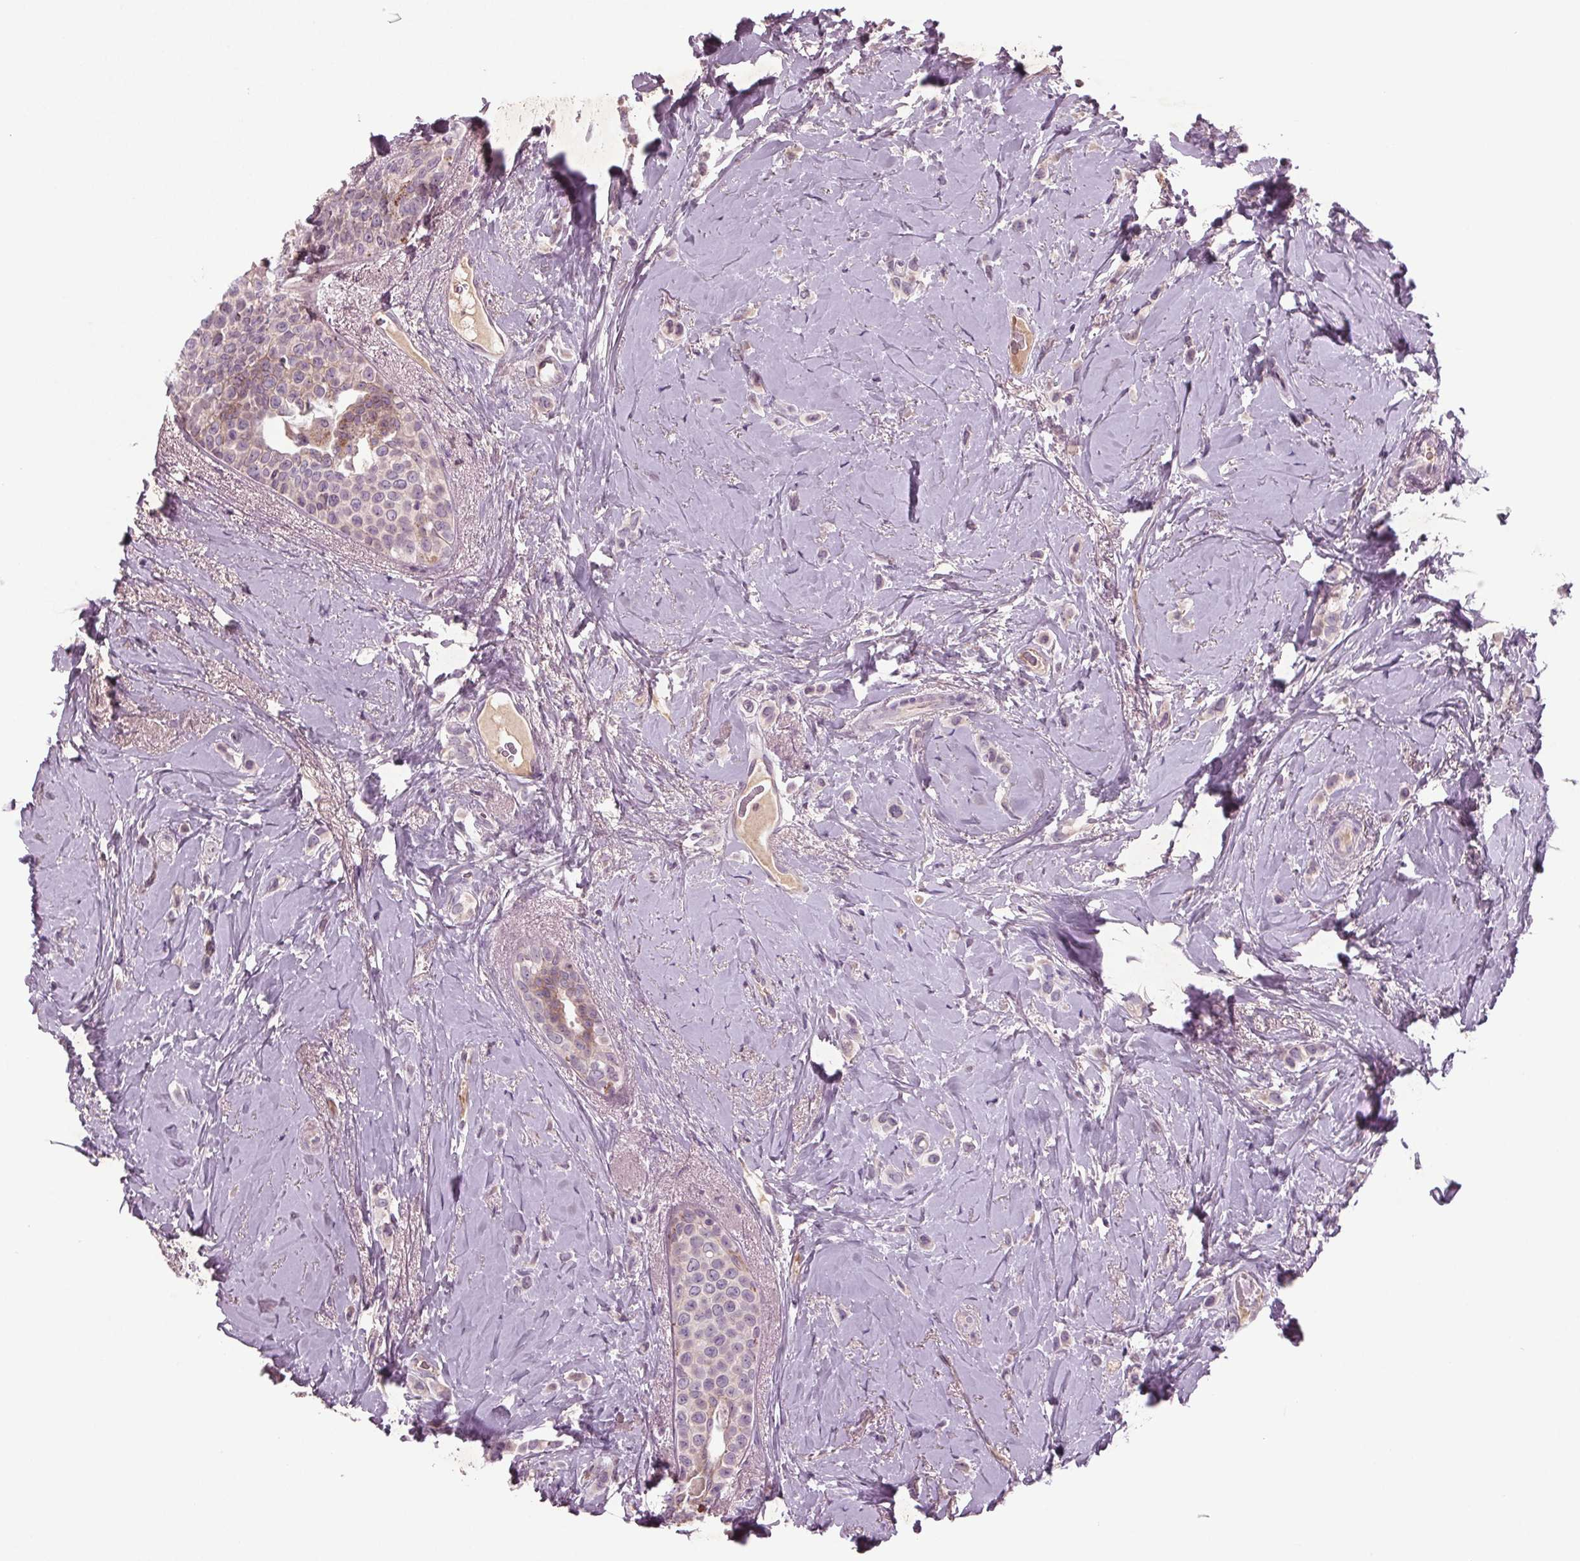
{"staining": {"intensity": "negative", "quantity": "none", "location": "none"}, "tissue": "breast cancer", "cell_type": "Tumor cells", "image_type": "cancer", "snomed": [{"axis": "morphology", "description": "Lobular carcinoma"}, {"axis": "topography", "description": "Breast"}], "caption": "This is an immunohistochemistry (IHC) histopathology image of human lobular carcinoma (breast). There is no expression in tumor cells.", "gene": "BHLHE22", "patient": {"sex": "female", "age": 66}}